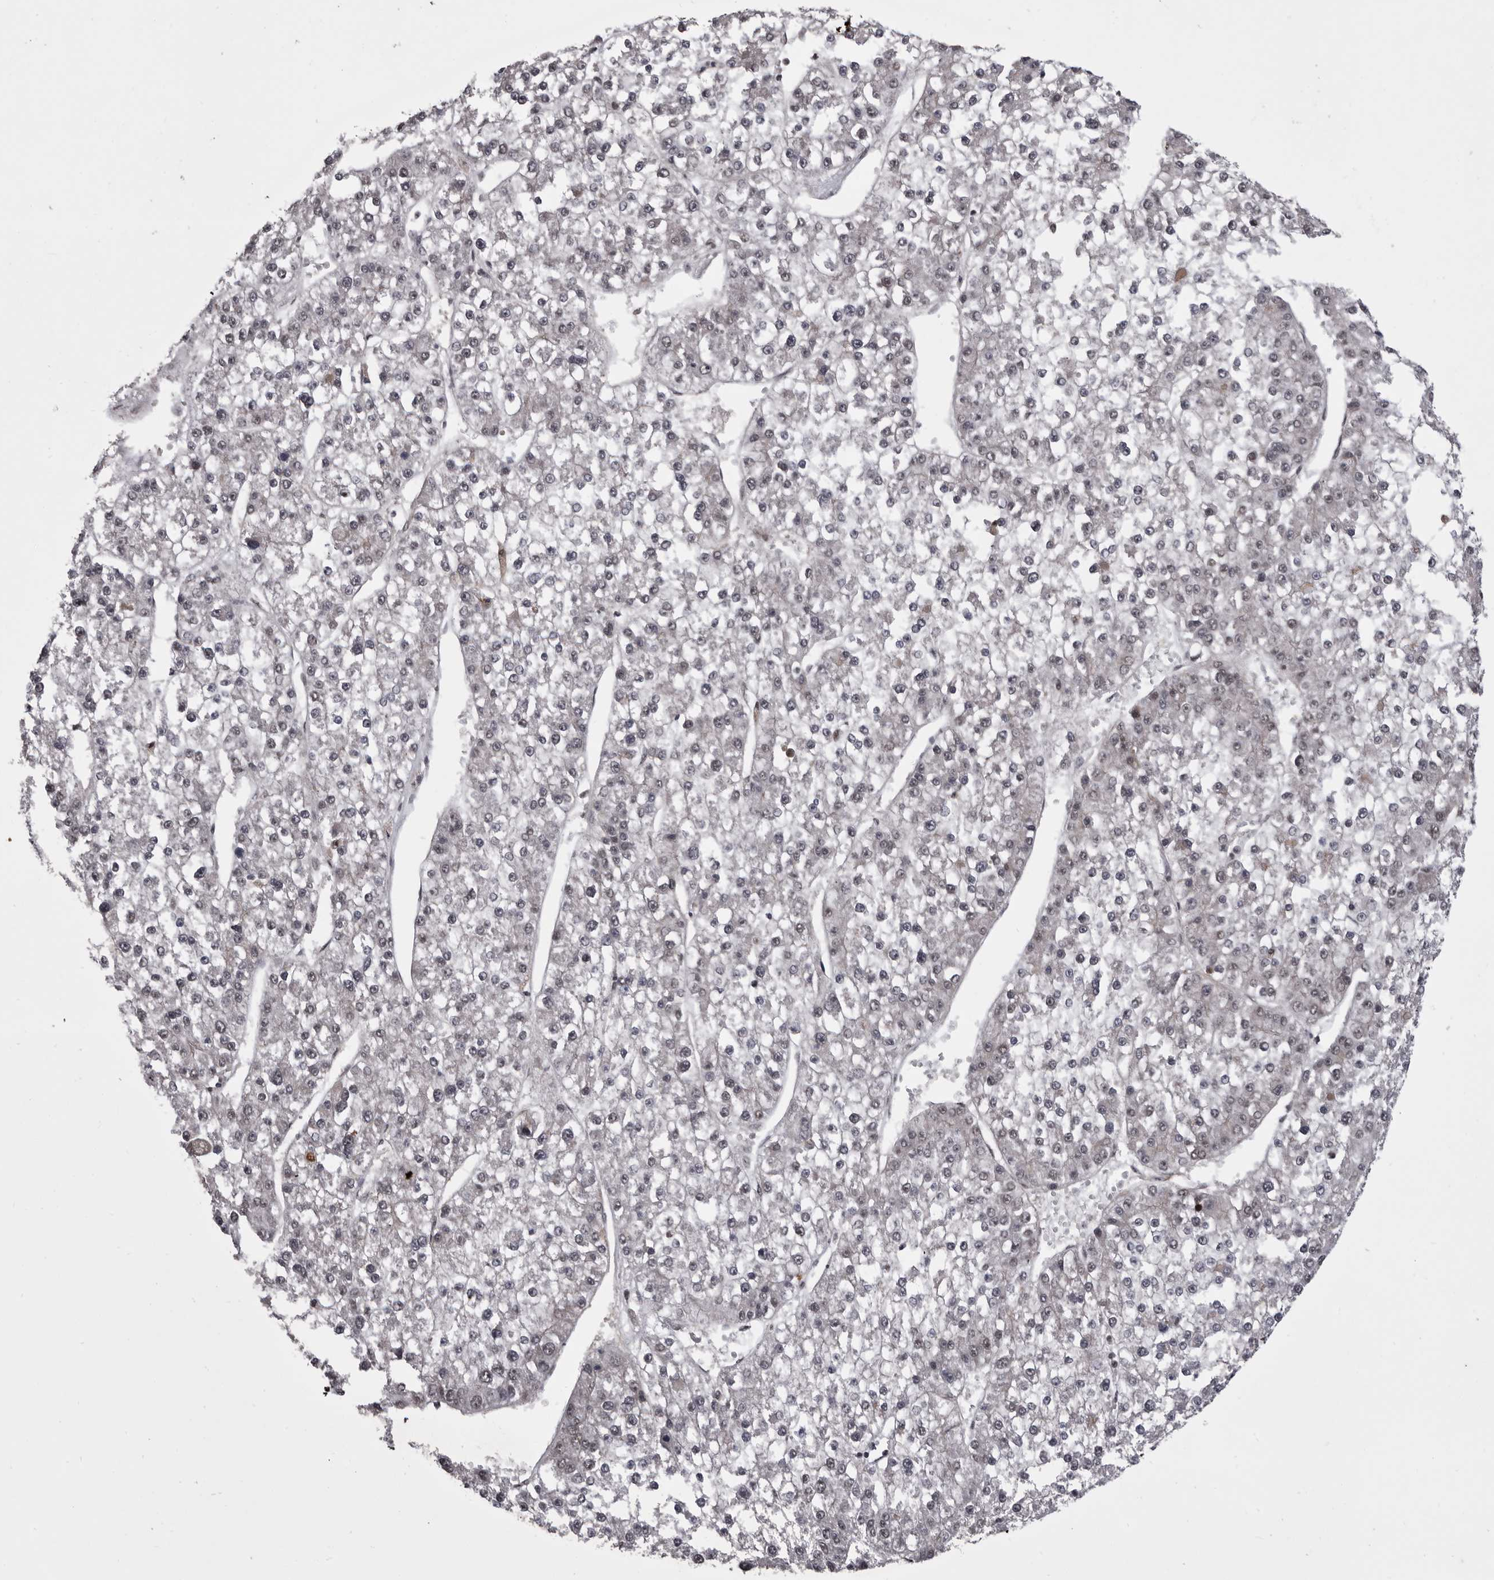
{"staining": {"intensity": "negative", "quantity": "none", "location": "none"}, "tissue": "liver cancer", "cell_type": "Tumor cells", "image_type": "cancer", "snomed": [{"axis": "morphology", "description": "Carcinoma, Hepatocellular, NOS"}, {"axis": "topography", "description": "Liver"}], "caption": "DAB (3,3'-diaminobenzidine) immunohistochemical staining of human liver cancer exhibits no significant staining in tumor cells. (Stains: DAB (3,3'-diaminobenzidine) IHC with hematoxylin counter stain, Microscopy: brightfield microscopy at high magnification).", "gene": "PRPF3", "patient": {"sex": "female", "age": 73}}